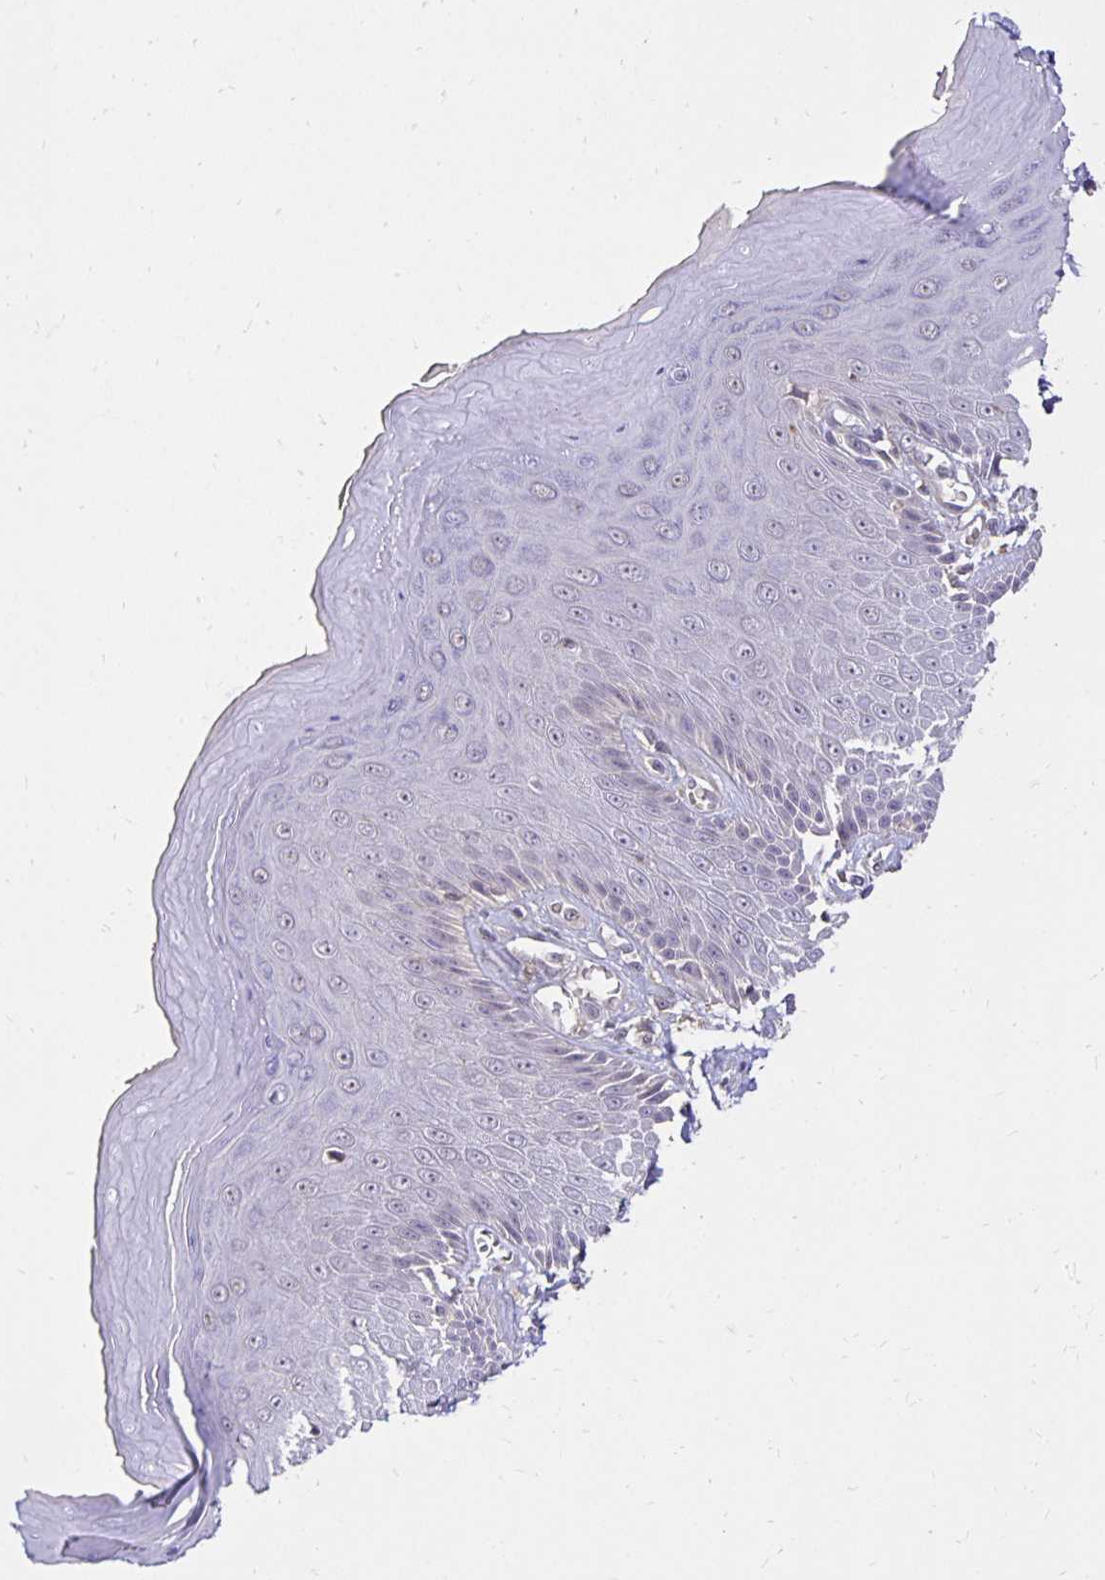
{"staining": {"intensity": "weak", "quantity": "<25%", "location": "cytoplasmic/membranous"}, "tissue": "skin", "cell_type": "Epidermal cells", "image_type": "normal", "snomed": [{"axis": "morphology", "description": "Normal tissue, NOS"}, {"axis": "topography", "description": "Anal"}, {"axis": "topography", "description": "Peripheral nerve tissue"}], "caption": "This is an immunohistochemistry (IHC) histopathology image of normal human skin. There is no staining in epidermal cells.", "gene": "PNPLA3", "patient": {"sex": "male", "age": 78}}